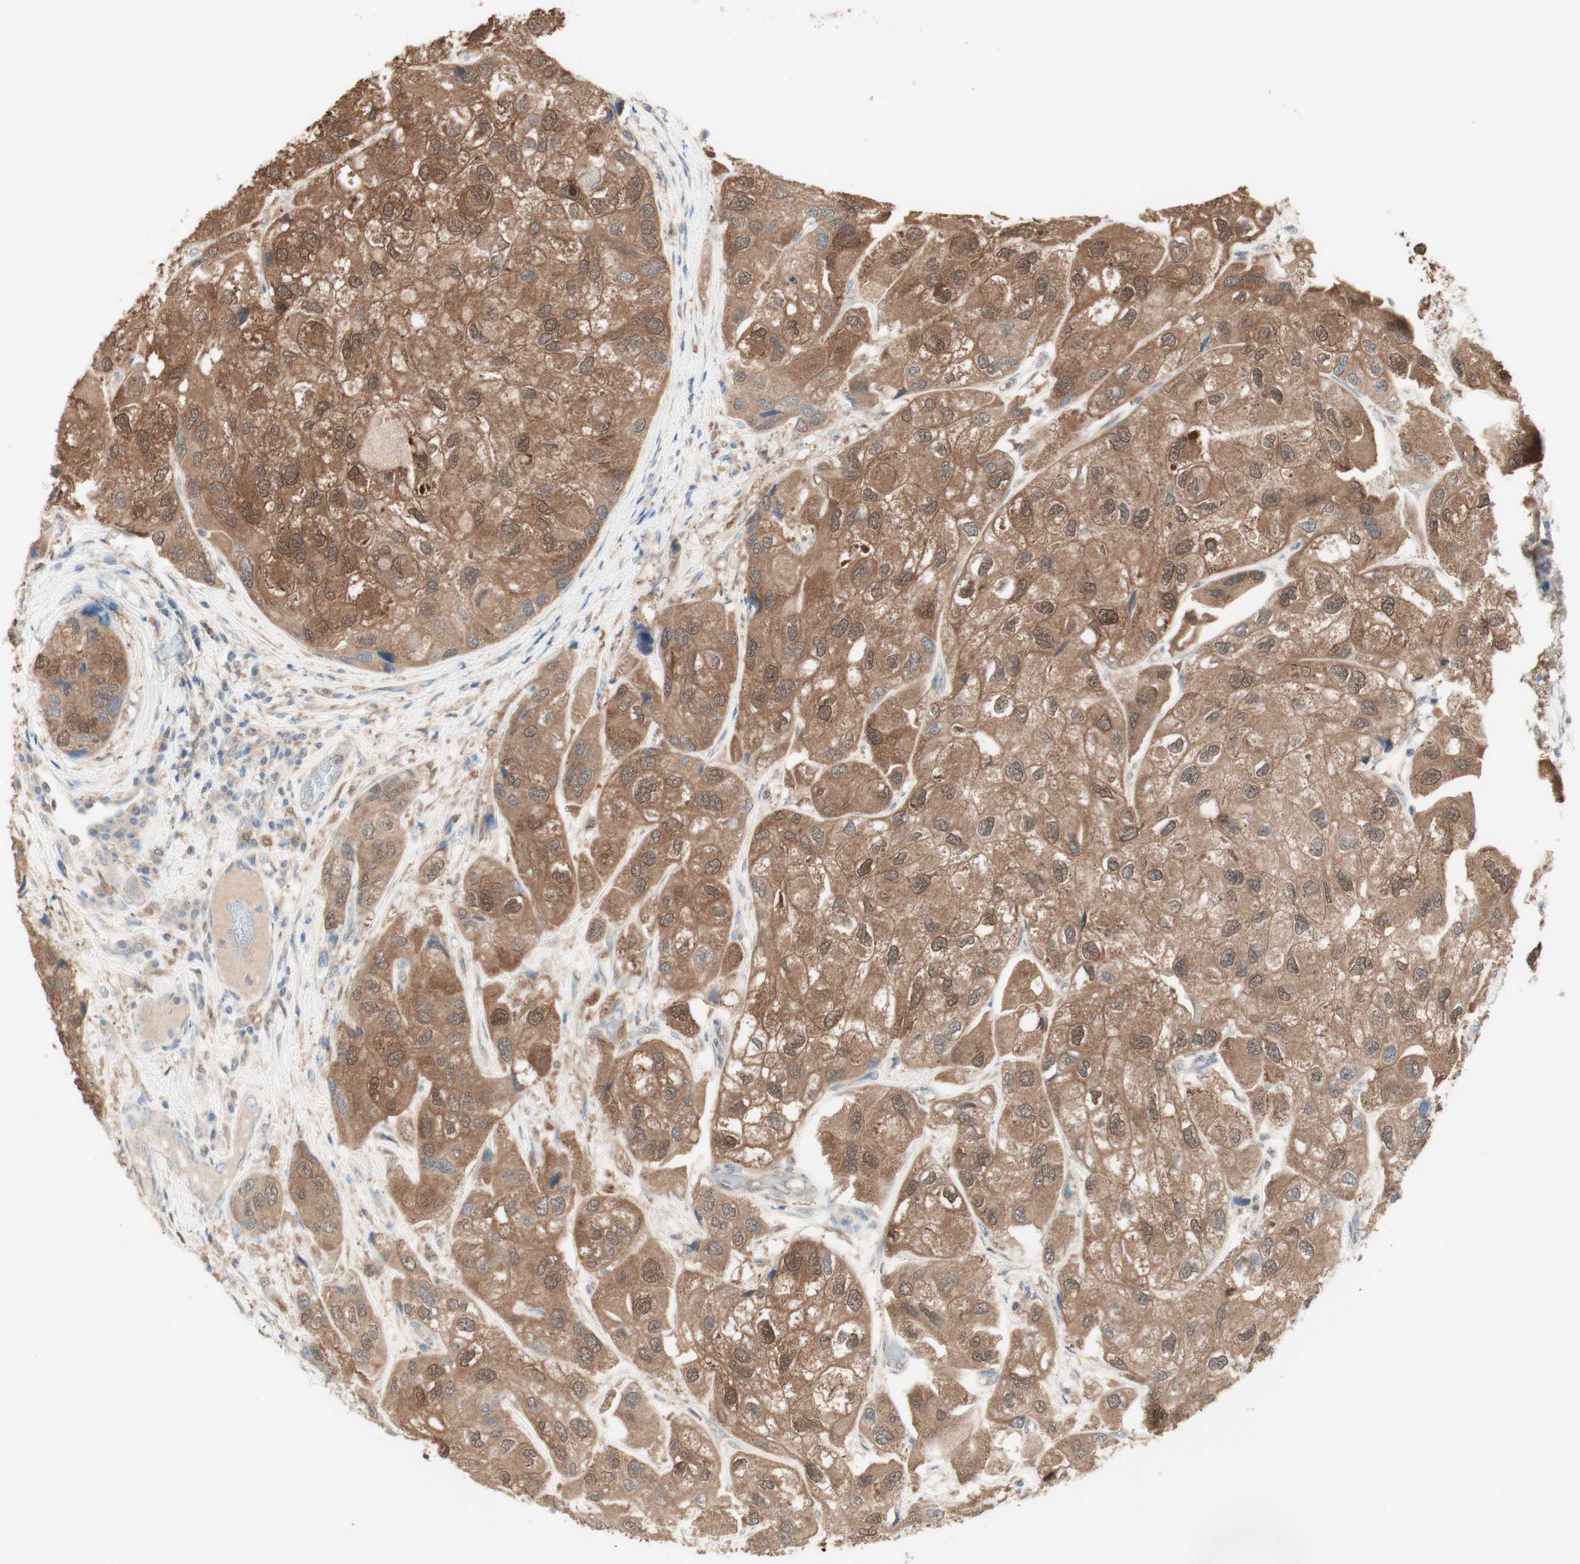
{"staining": {"intensity": "moderate", "quantity": ">75%", "location": "cytoplasmic/membranous"}, "tissue": "urothelial cancer", "cell_type": "Tumor cells", "image_type": "cancer", "snomed": [{"axis": "morphology", "description": "Urothelial carcinoma, High grade"}, {"axis": "topography", "description": "Urinary bladder"}], "caption": "High-grade urothelial carcinoma stained with a brown dye reveals moderate cytoplasmic/membranous positive positivity in approximately >75% of tumor cells.", "gene": "COMT", "patient": {"sex": "female", "age": 64}}